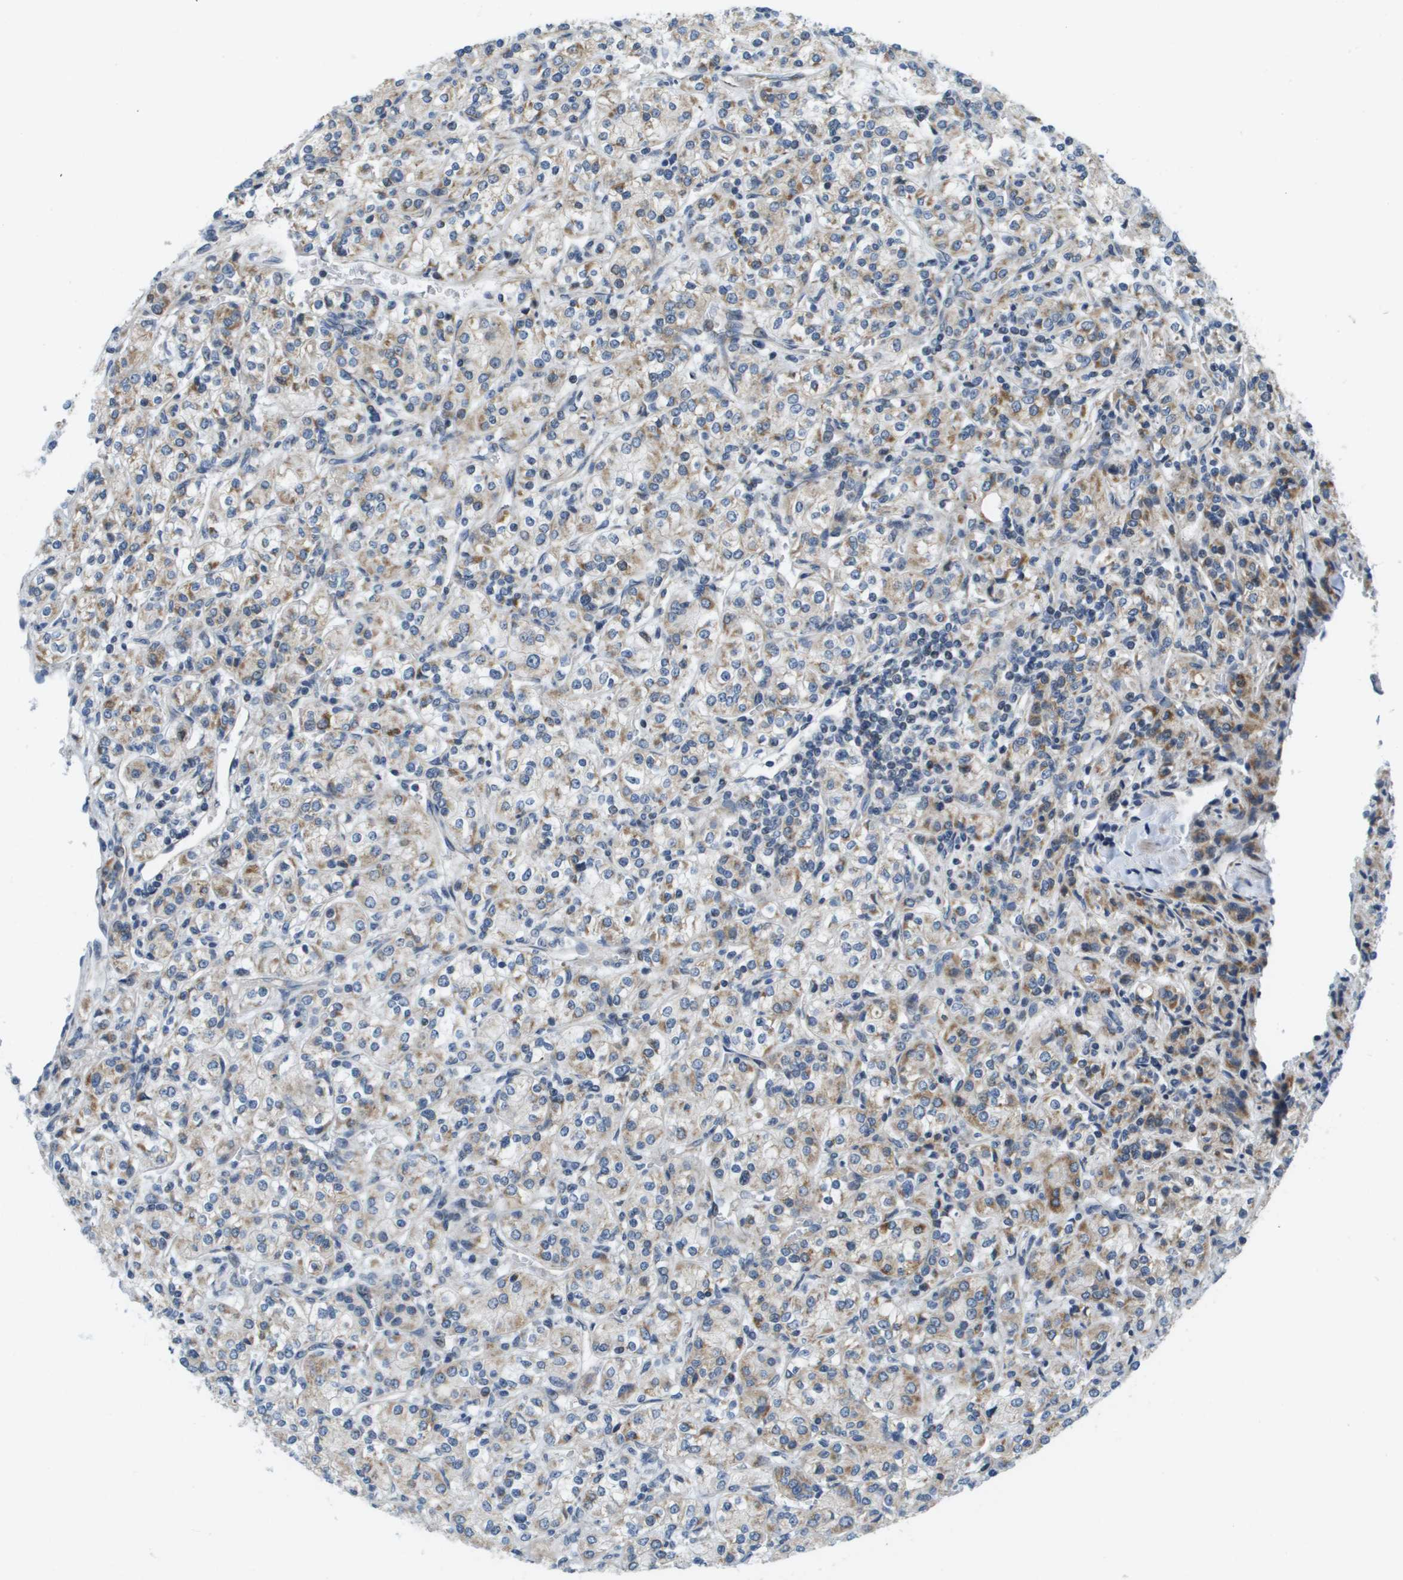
{"staining": {"intensity": "moderate", "quantity": "<25%", "location": "cytoplasmic/membranous"}, "tissue": "renal cancer", "cell_type": "Tumor cells", "image_type": "cancer", "snomed": [{"axis": "morphology", "description": "Adenocarcinoma, NOS"}, {"axis": "topography", "description": "Kidney"}], "caption": "There is low levels of moderate cytoplasmic/membranous expression in tumor cells of adenocarcinoma (renal), as demonstrated by immunohistochemical staining (brown color).", "gene": "KRT23", "patient": {"sex": "male", "age": 77}}